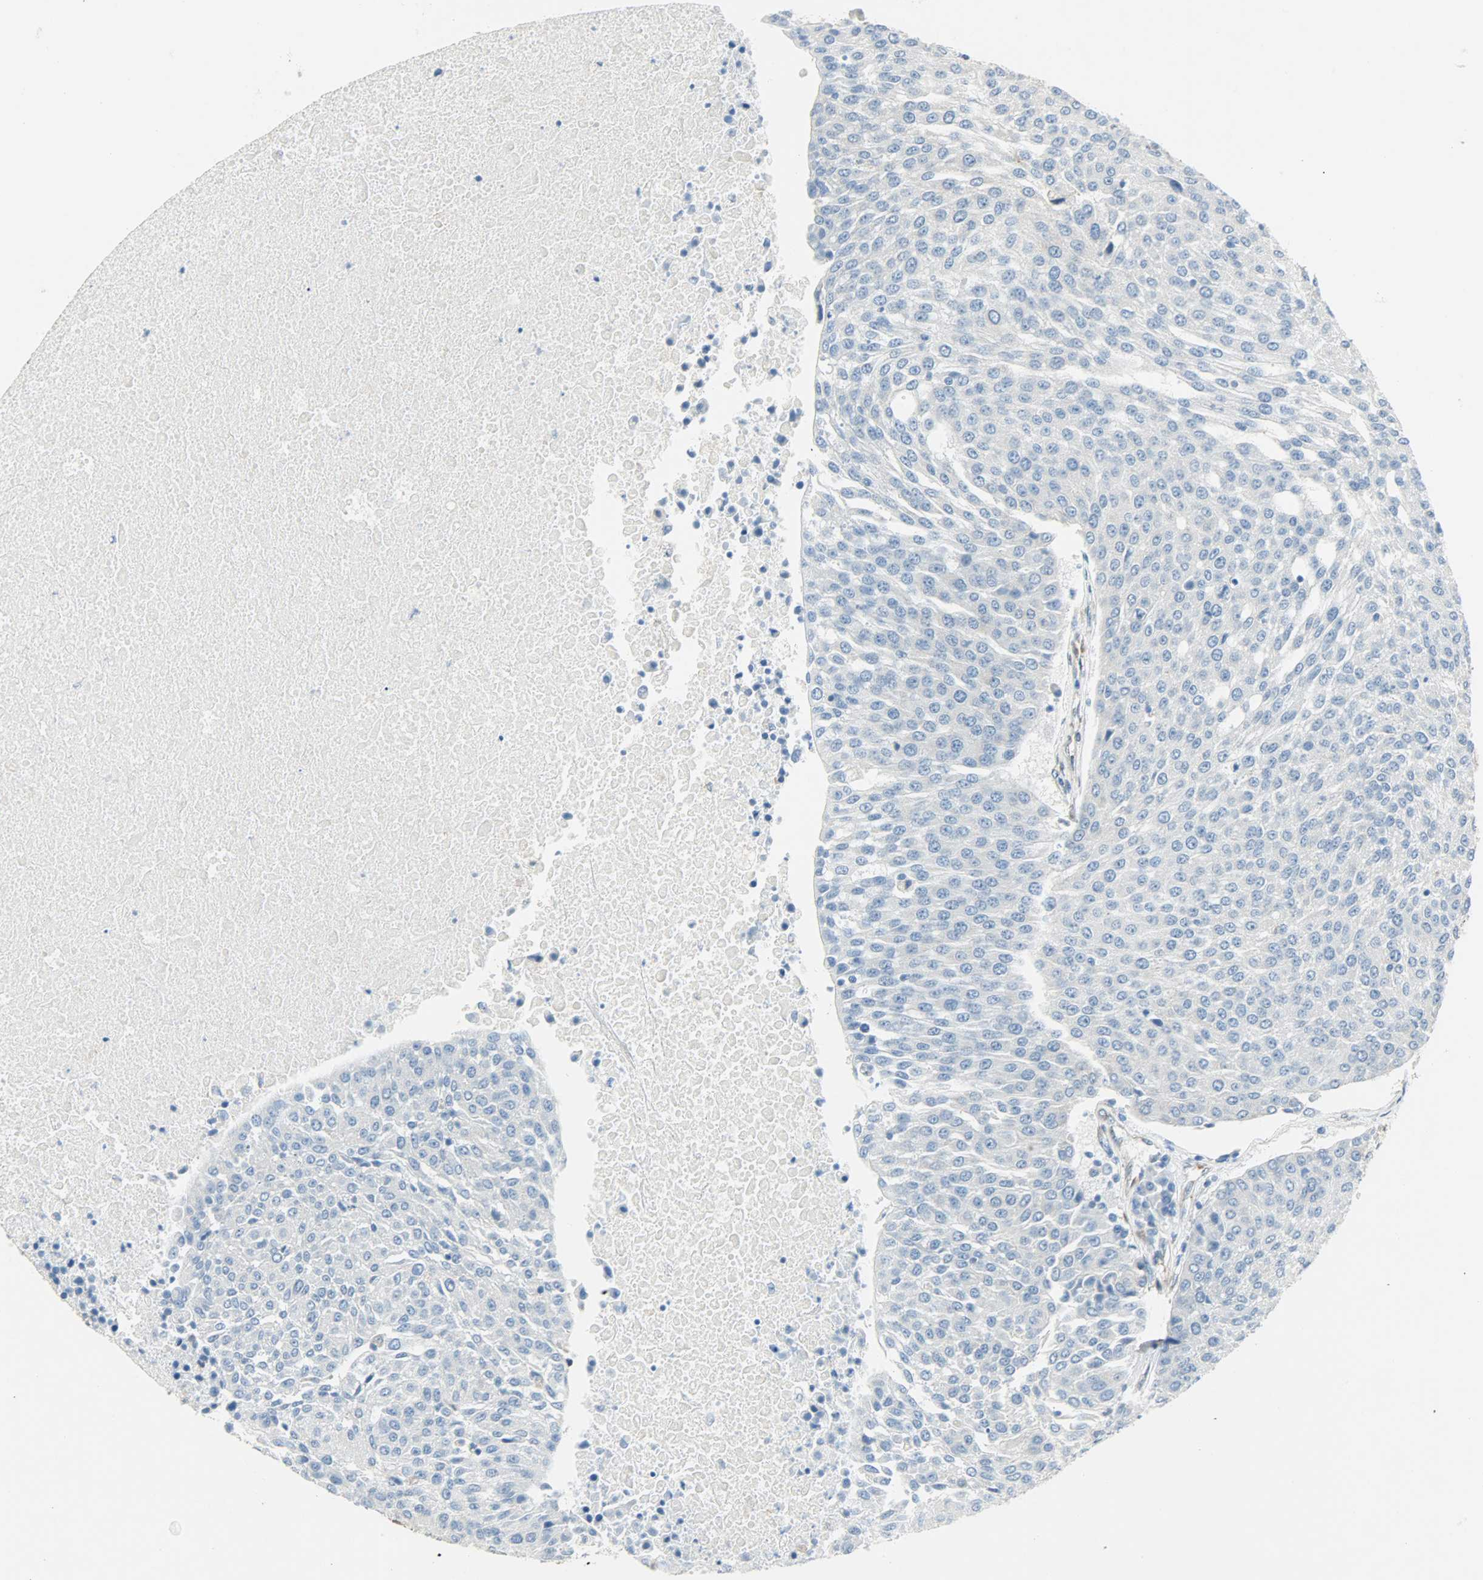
{"staining": {"intensity": "negative", "quantity": "none", "location": "none"}, "tissue": "urothelial cancer", "cell_type": "Tumor cells", "image_type": "cancer", "snomed": [{"axis": "morphology", "description": "Urothelial carcinoma, High grade"}, {"axis": "topography", "description": "Urinary bladder"}], "caption": "An immunohistochemistry (IHC) image of high-grade urothelial carcinoma is shown. There is no staining in tumor cells of high-grade urothelial carcinoma. (Brightfield microscopy of DAB IHC at high magnification).", "gene": "PKD2", "patient": {"sex": "female", "age": 85}}